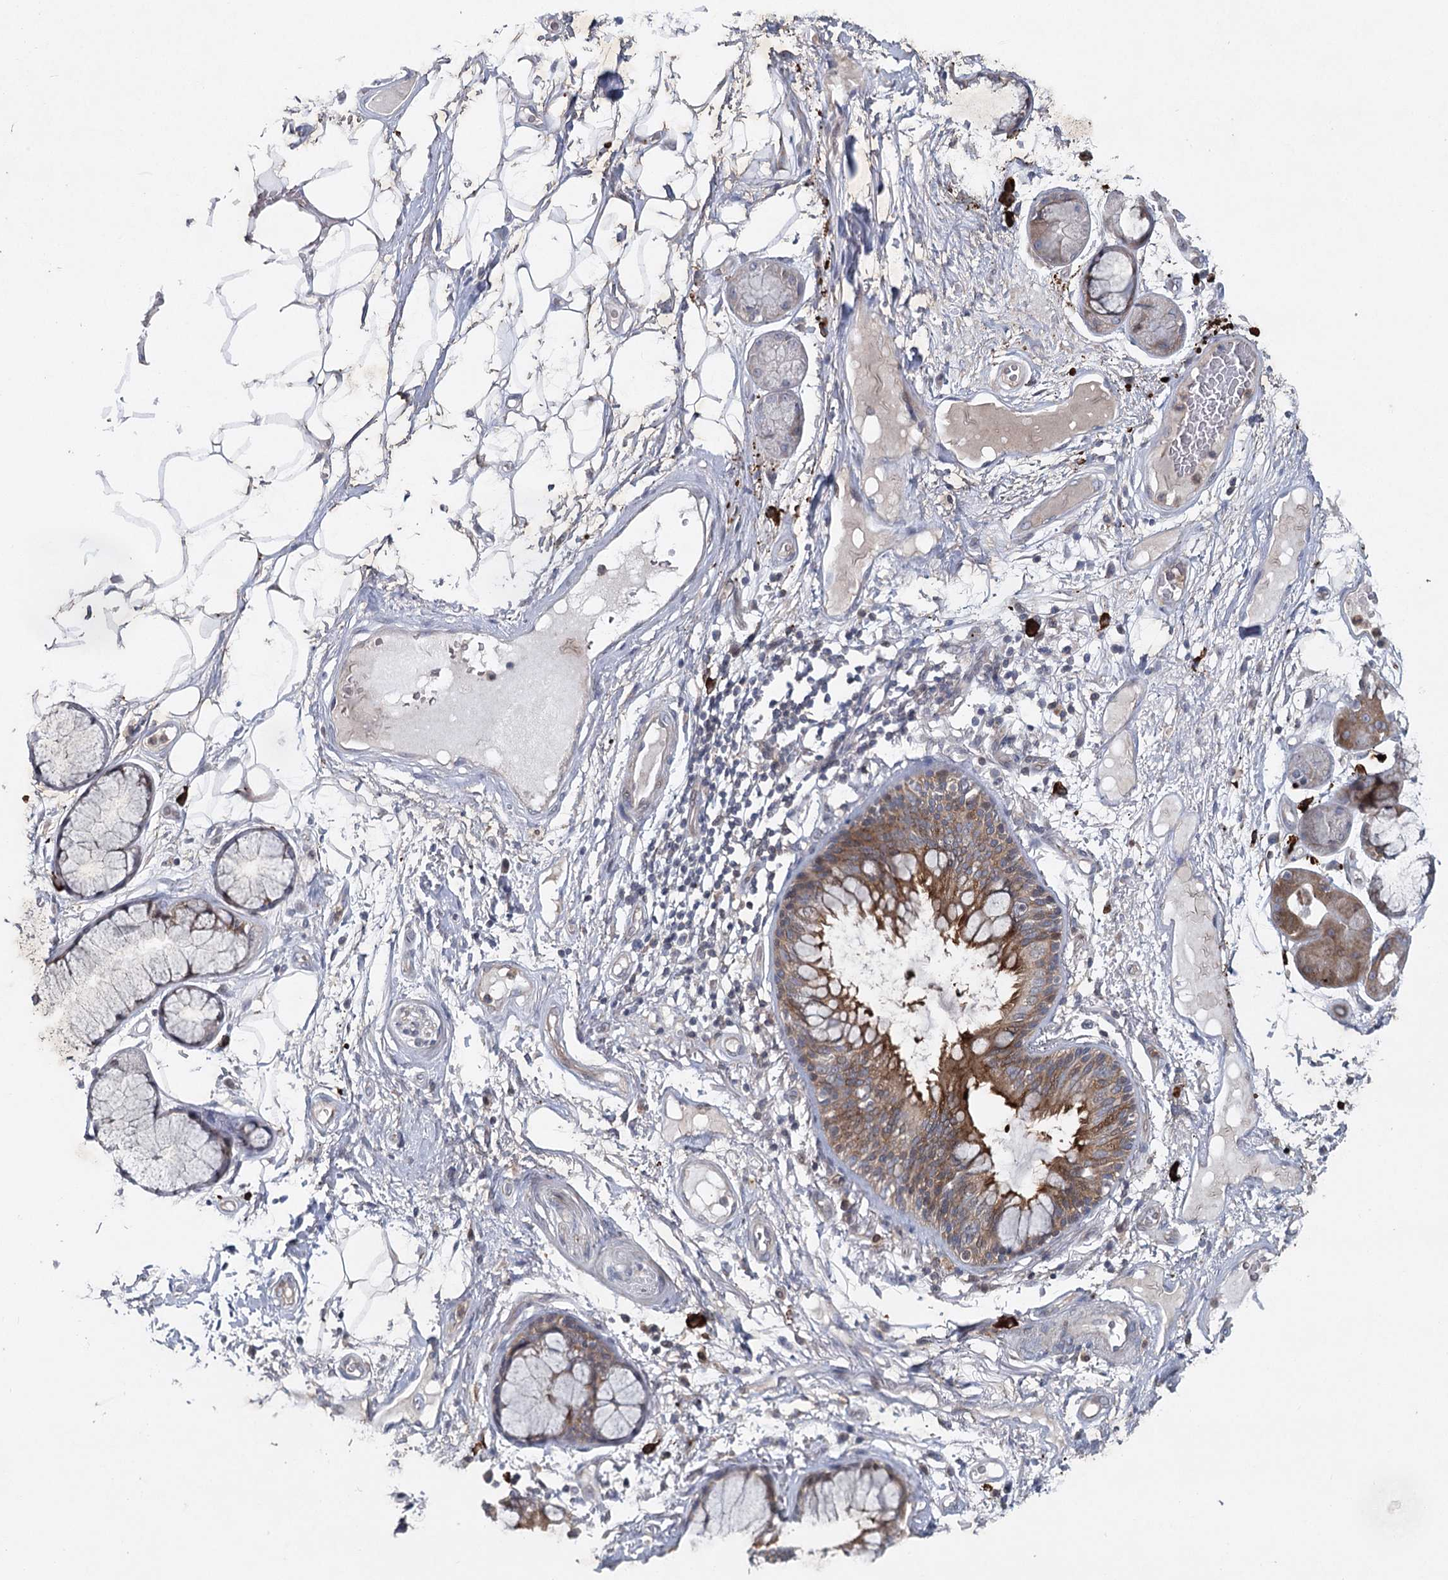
{"staining": {"intensity": "negative", "quantity": "none", "location": "none"}, "tissue": "adipose tissue", "cell_type": "Adipocytes", "image_type": "normal", "snomed": [{"axis": "morphology", "description": "Normal tissue, NOS"}, {"axis": "topography", "description": "Bronchus"}], "caption": "An IHC photomicrograph of benign adipose tissue is shown. There is no staining in adipocytes of adipose tissue. The staining was performed using DAB to visualize the protein expression in brown, while the nuclei were stained in blue with hematoxylin (Magnification: 20x).", "gene": "MAP3K13", "patient": {"sex": "male", "age": 66}}